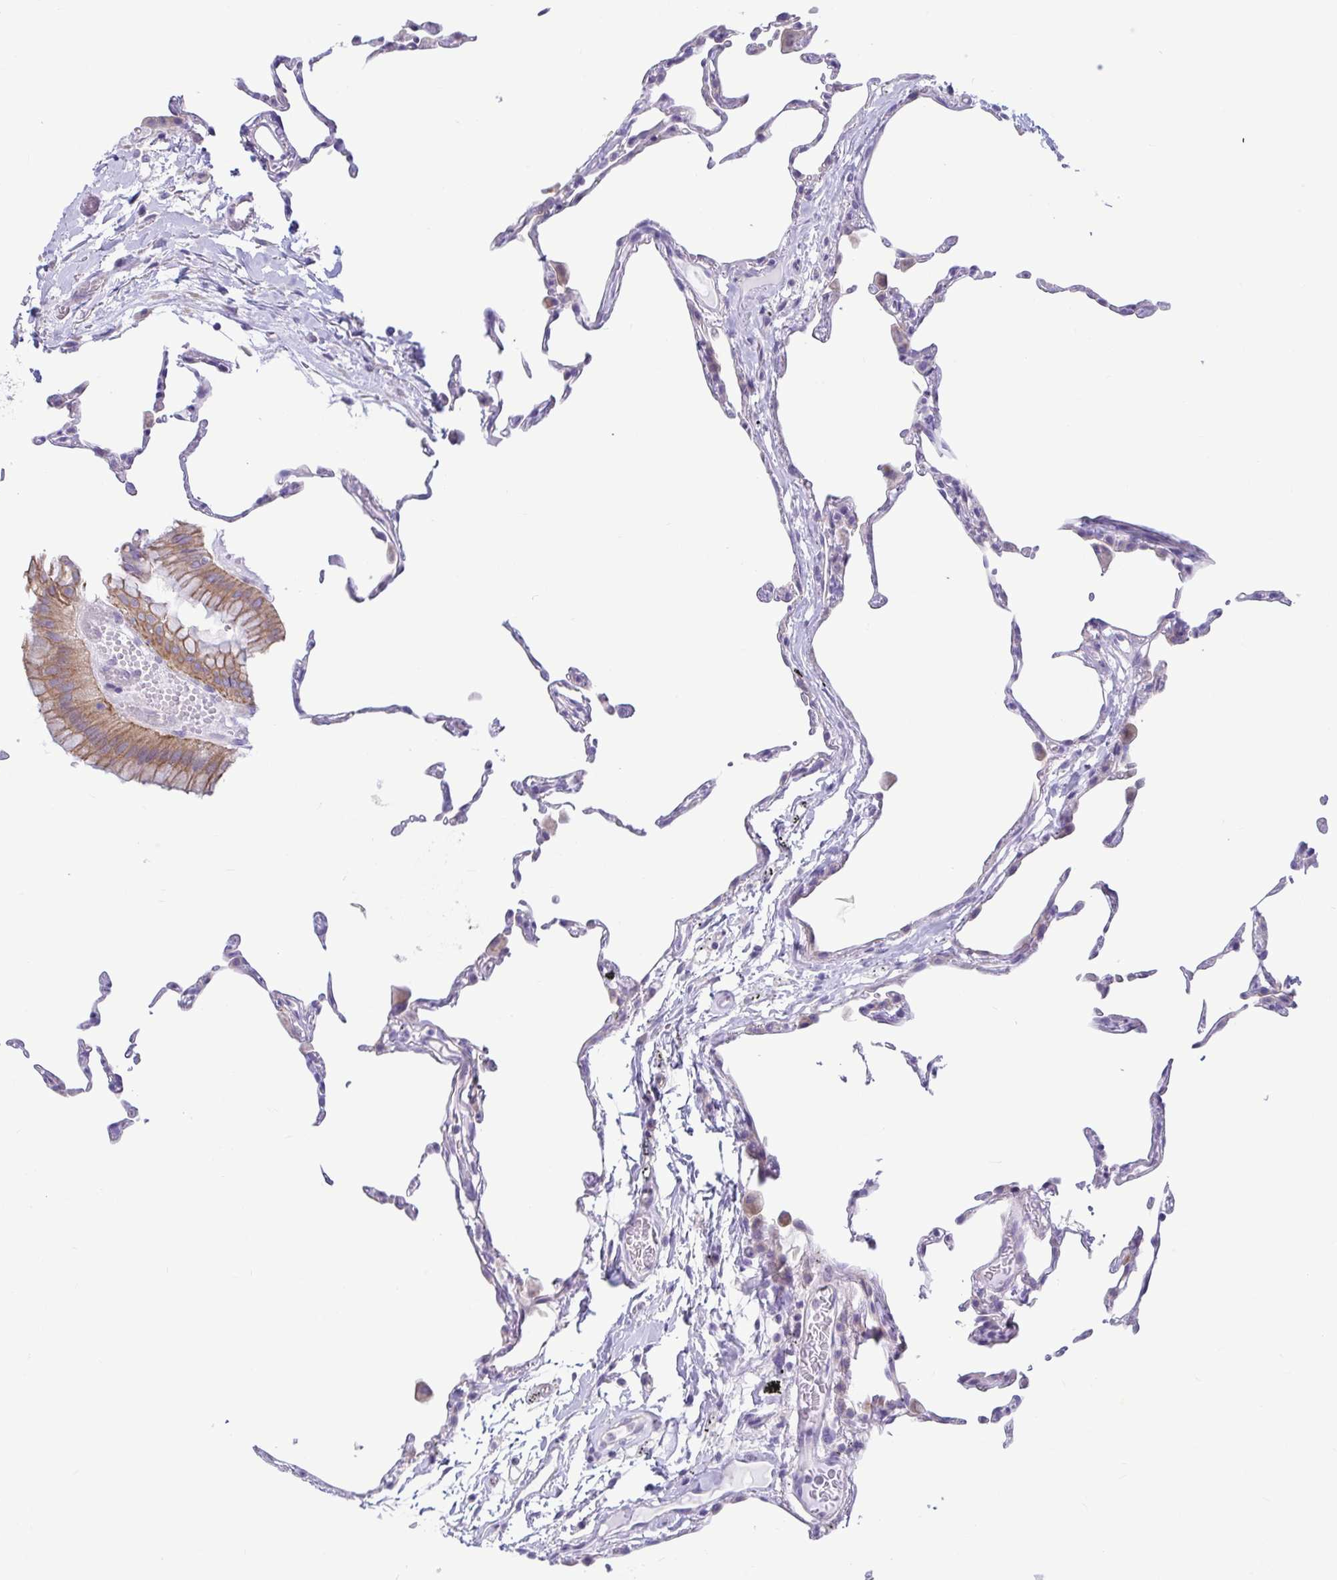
{"staining": {"intensity": "negative", "quantity": "none", "location": "none"}, "tissue": "lung", "cell_type": "Alveolar cells", "image_type": "normal", "snomed": [{"axis": "morphology", "description": "Normal tissue, NOS"}, {"axis": "topography", "description": "Lung"}], "caption": "Alveolar cells show no significant expression in normal lung. (DAB (3,3'-diaminobenzidine) immunohistochemistry (IHC), high magnification).", "gene": "TNNI2", "patient": {"sex": "female", "age": 57}}